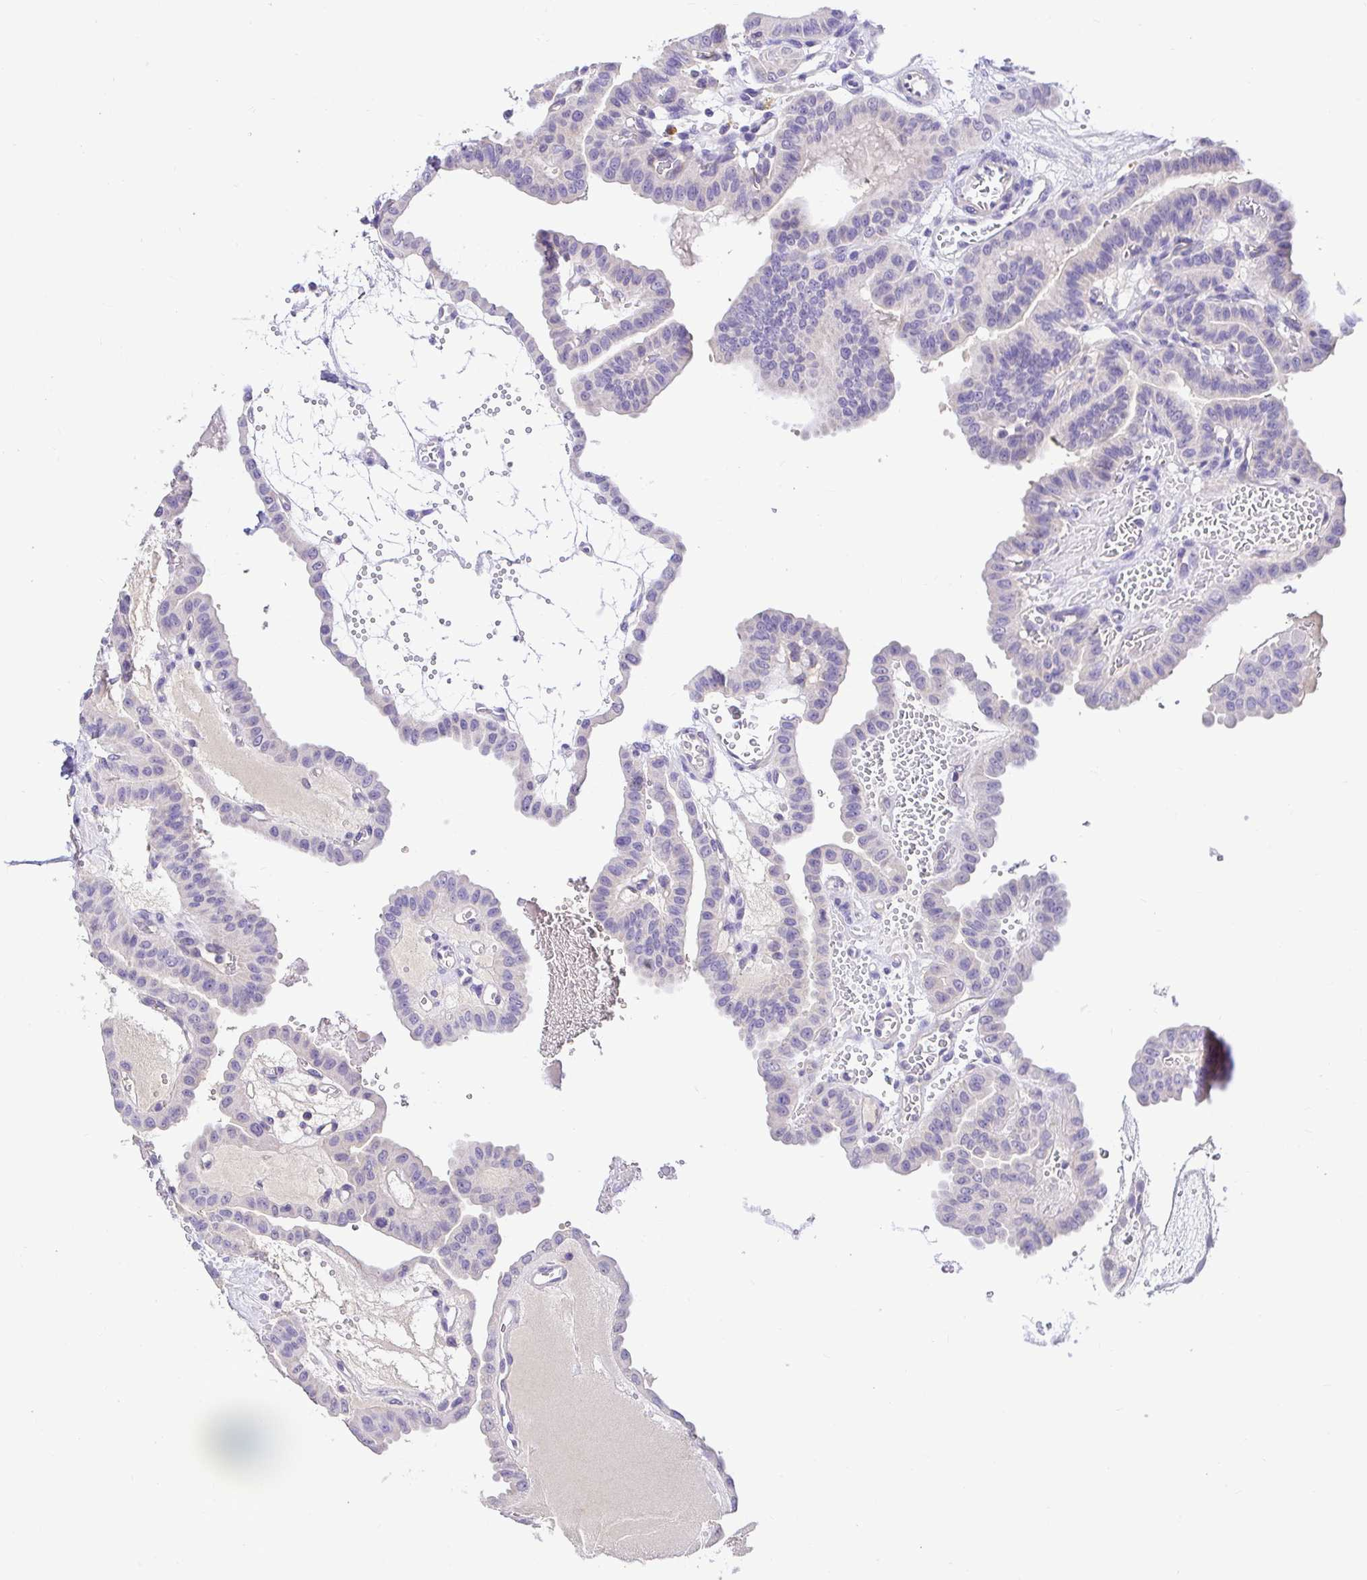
{"staining": {"intensity": "negative", "quantity": "none", "location": "none"}, "tissue": "thyroid cancer", "cell_type": "Tumor cells", "image_type": "cancer", "snomed": [{"axis": "morphology", "description": "Papillary adenocarcinoma, NOS"}, {"axis": "topography", "description": "Thyroid gland"}], "caption": "Thyroid papillary adenocarcinoma stained for a protein using immunohistochemistry reveals no expression tumor cells.", "gene": "CDO1", "patient": {"sex": "male", "age": 87}}